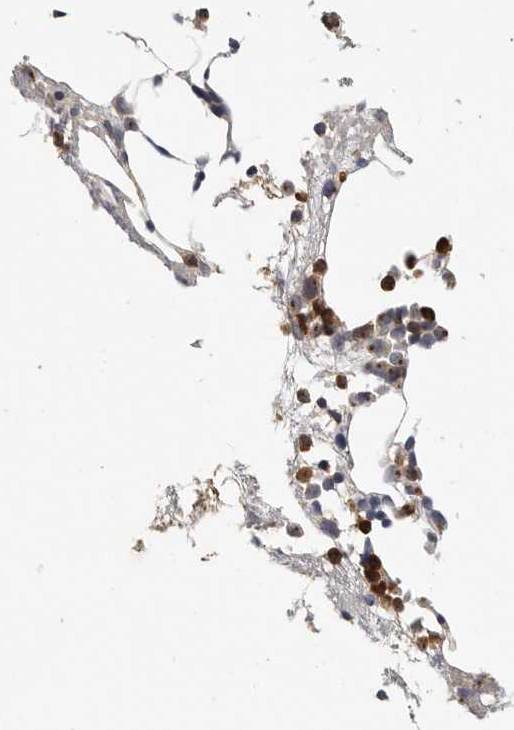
{"staining": {"intensity": "moderate", "quantity": "25%-75%", "location": "cytoplasmic/membranous"}, "tissue": "bone marrow", "cell_type": "Hematopoietic cells", "image_type": "normal", "snomed": [{"axis": "morphology", "description": "Normal tissue, NOS"}, {"axis": "morphology", "description": "Inflammation, NOS"}, {"axis": "topography", "description": "Bone marrow"}], "caption": "The micrograph demonstrates immunohistochemical staining of normal bone marrow. There is moderate cytoplasmic/membranous staining is present in about 25%-75% of hematopoietic cells. (Stains: DAB (3,3'-diaminobenzidine) in brown, nuclei in blue, Microscopy: brightfield microscopy at high magnification).", "gene": "LTBR", "patient": {"sex": "female", "age": 81}}